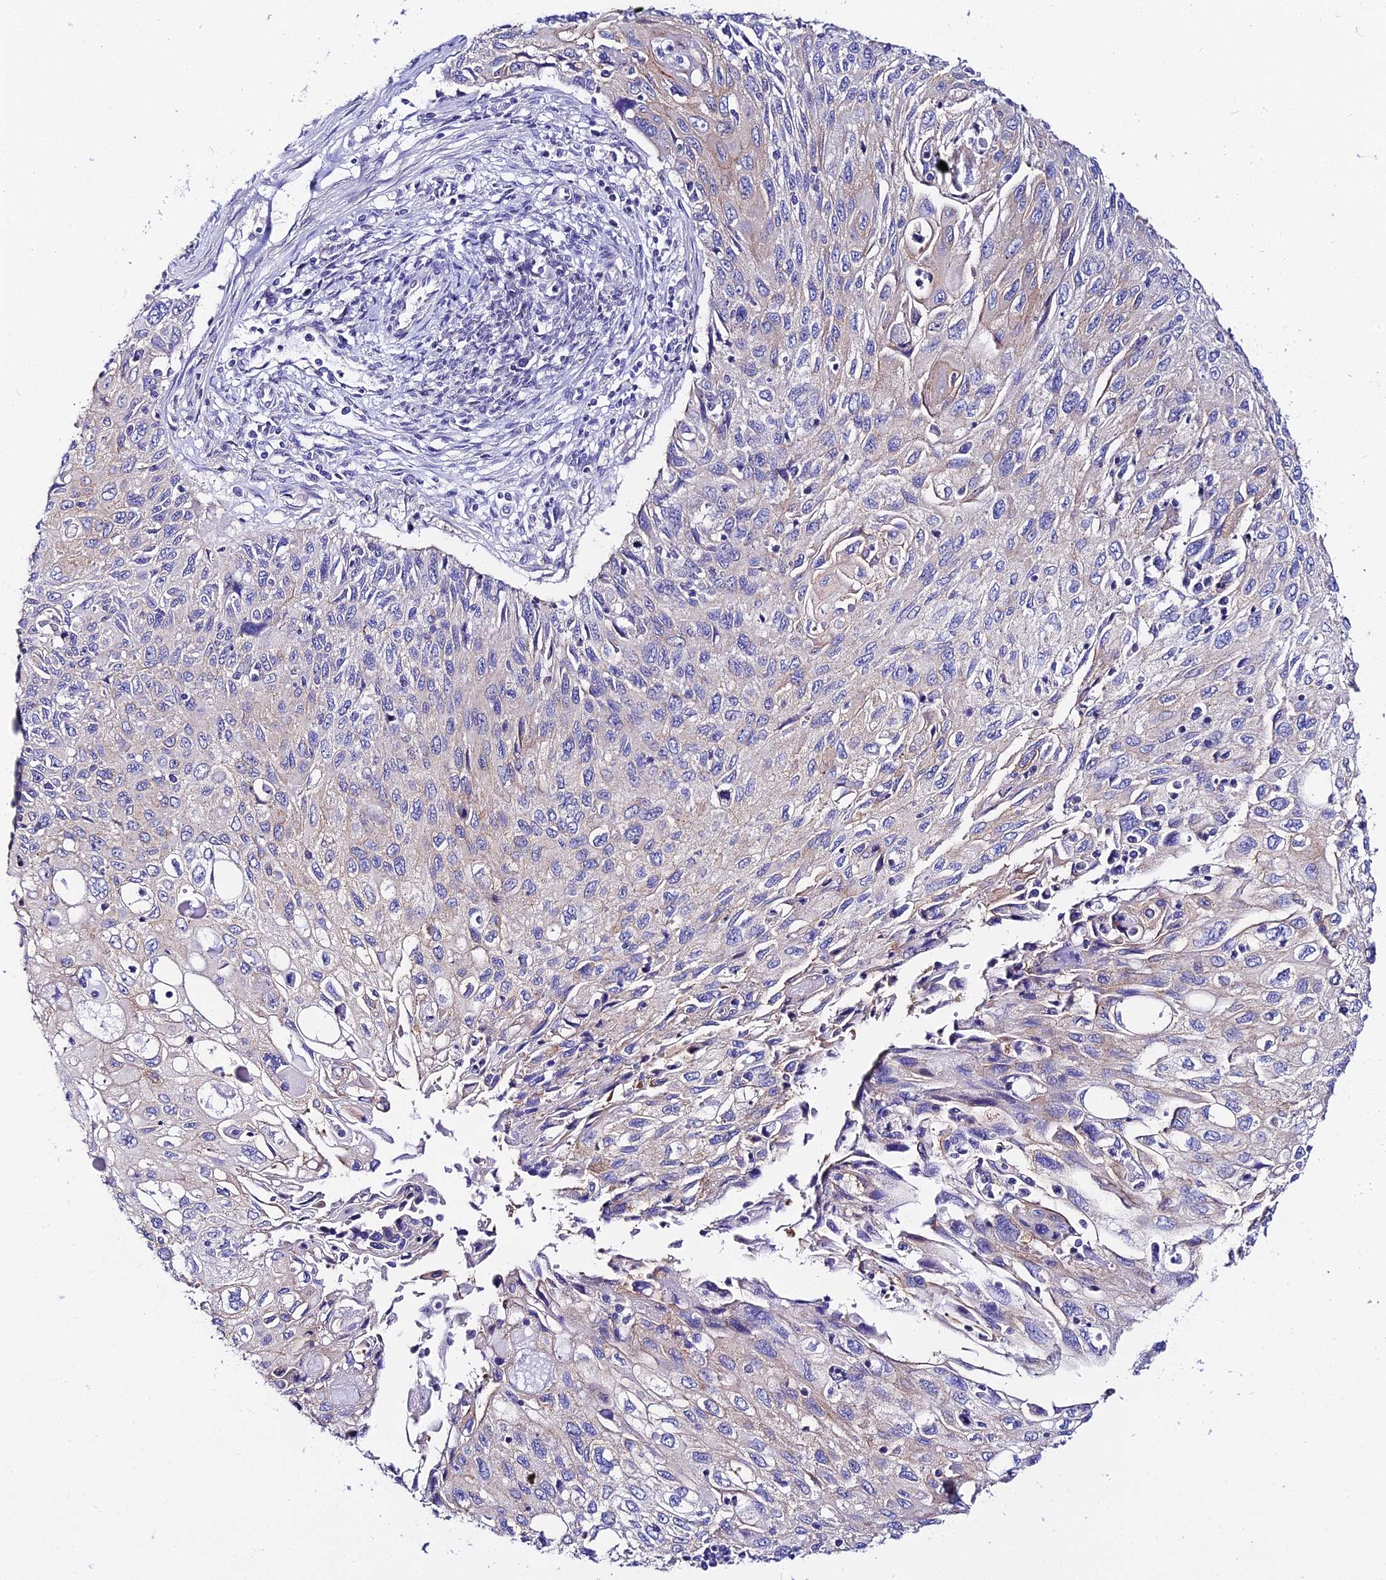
{"staining": {"intensity": "weak", "quantity": "<25%", "location": "cytoplasmic/membranous"}, "tissue": "cervical cancer", "cell_type": "Tumor cells", "image_type": "cancer", "snomed": [{"axis": "morphology", "description": "Squamous cell carcinoma, NOS"}, {"axis": "topography", "description": "Cervix"}], "caption": "A high-resolution histopathology image shows immunohistochemistry staining of cervical cancer, which demonstrates no significant staining in tumor cells.", "gene": "ATG16L2", "patient": {"sex": "female", "age": 70}}